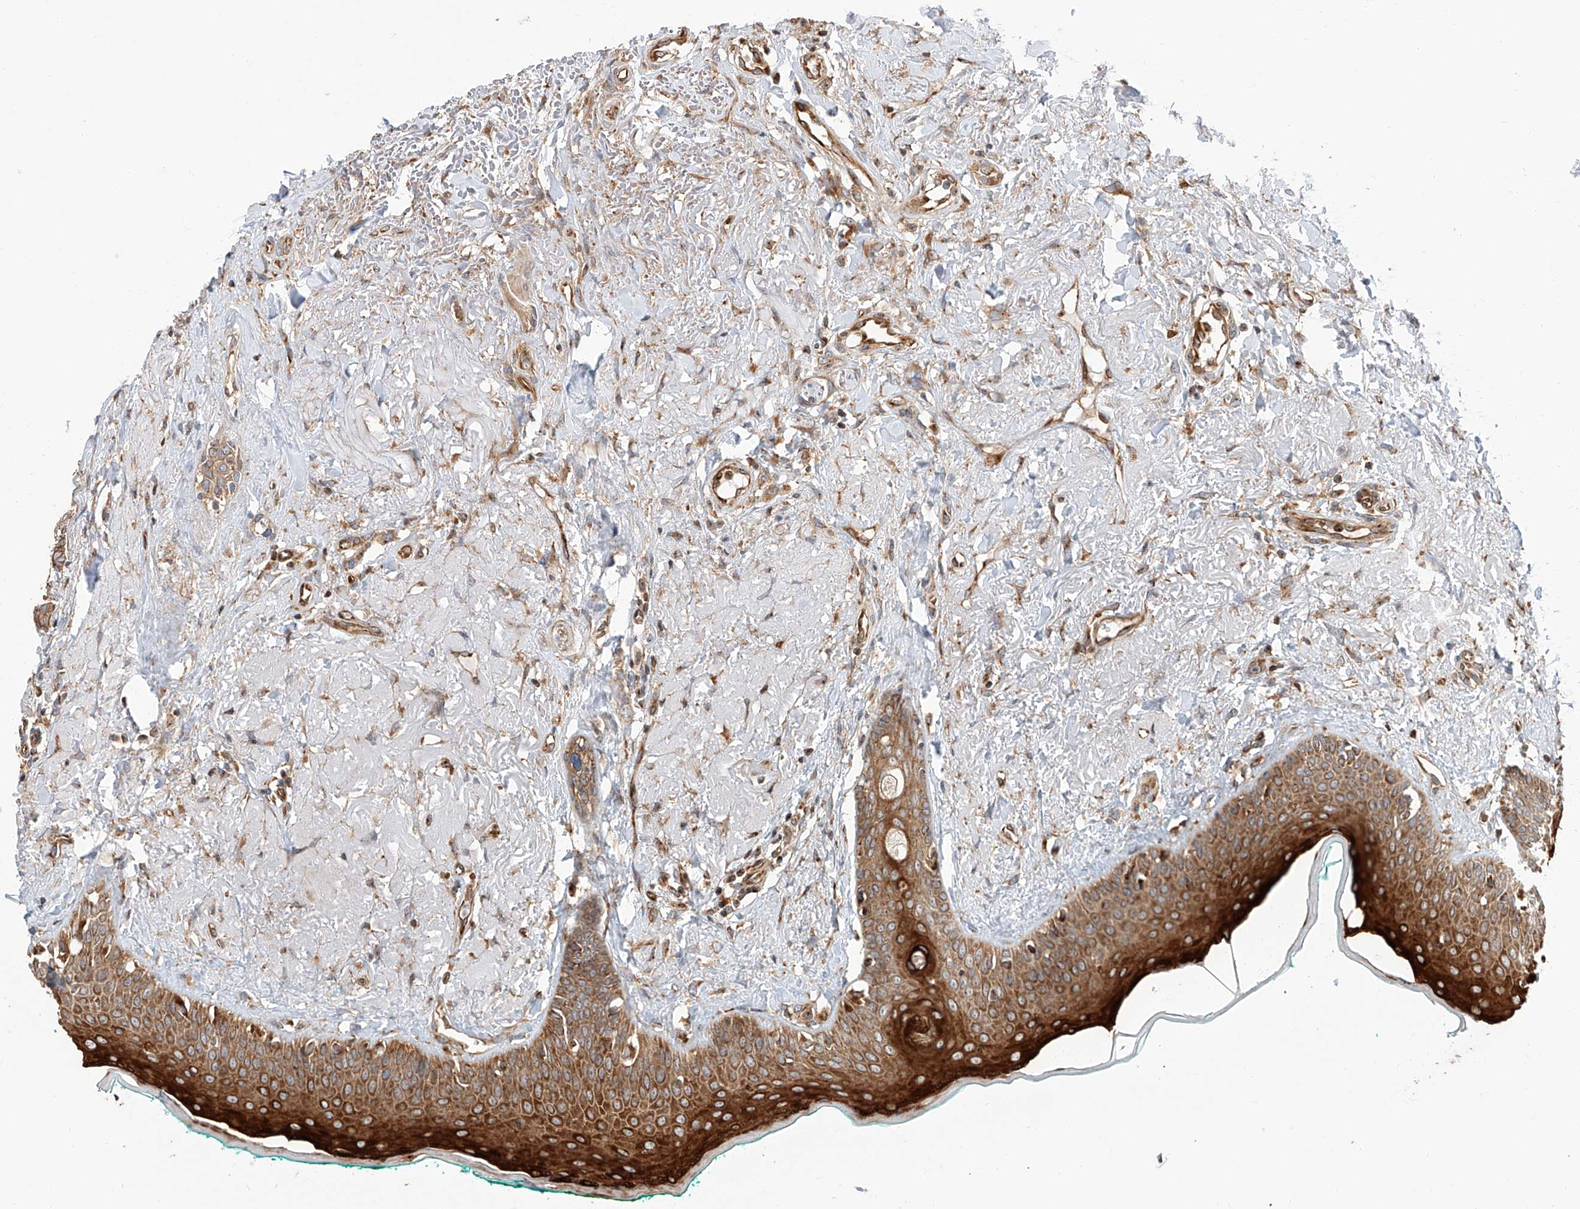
{"staining": {"intensity": "strong", "quantity": ">75%", "location": "cytoplasmic/membranous"}, "tissue": "oral mucosa", "cell_type": "Squamous epithelial cells", "image_type": "normal", "snomed": [{"axis": "morphology", "description": "Normal tissue, NOS"}, {"axis": "topography", "description": "Oral tissue"}], "caption": "Immunohistochemistry (IHC) image of benign oral mucosa: oral mucosa stained using immunohistochemistry exhibits high levels of strong protein expression localized specifically in the cytoplasmic/membranous of squamous epithelial cells, appearing as a cytoplasmic/membranous brown color.", "gene": "ISCA2", "patient": {"sex": "female", "age": 70}}